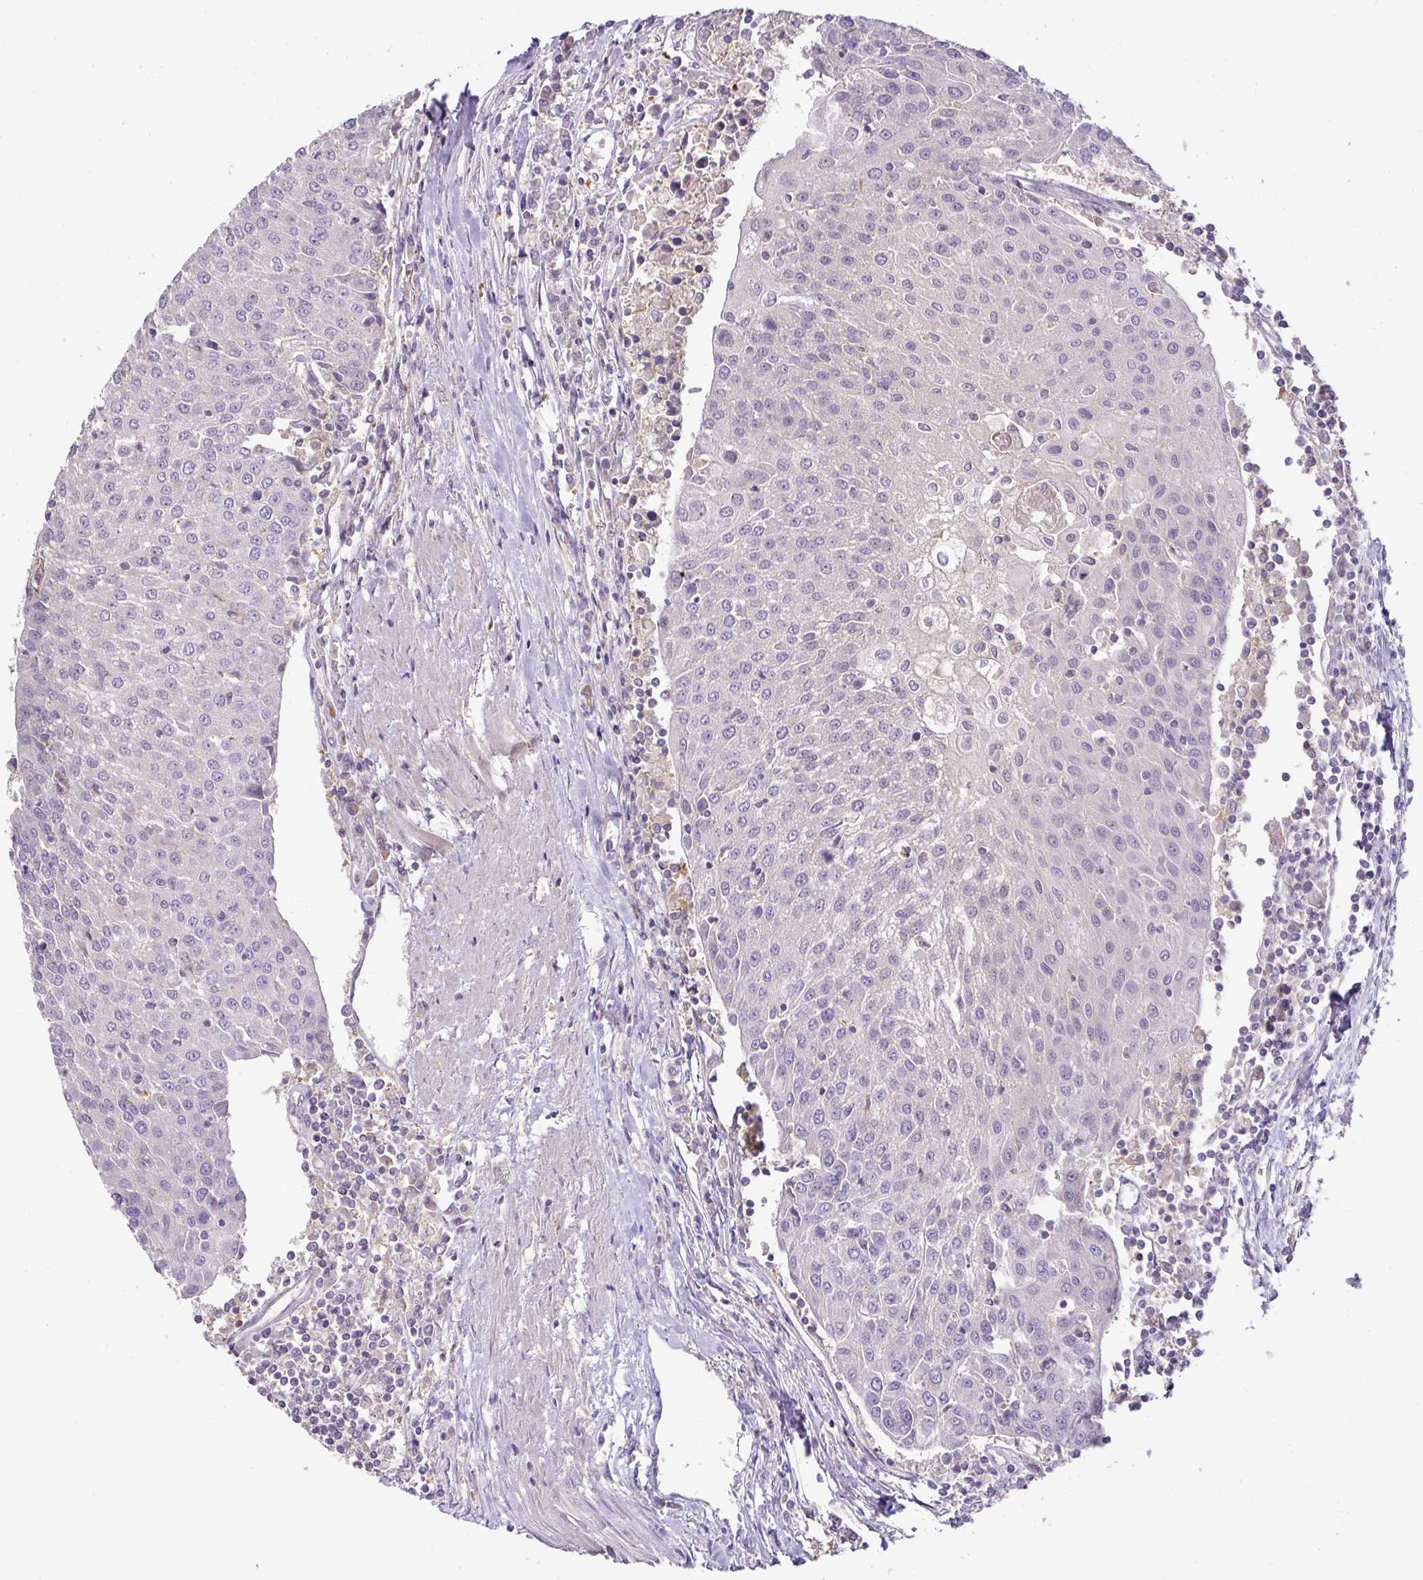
{"staining": {"intensity": "negative", "quantity": "none", "location": "none"}, "tissue": "urothelial cancer", "cell_type": "Tumor cells", "image_type": "cancer", "snomed": [{"axis": "morphology", "description": "Urothelial carcinoma, High grade"}, {"axis": "topography", "description": "Urinary bladder"}], "caption": "Immunohistochemistry of human urothelial carcinoma (high-grade) reveals no expression in tumor cells.", "gene": "HOXC13", "patient": {"sex": "female", "age": 85}}